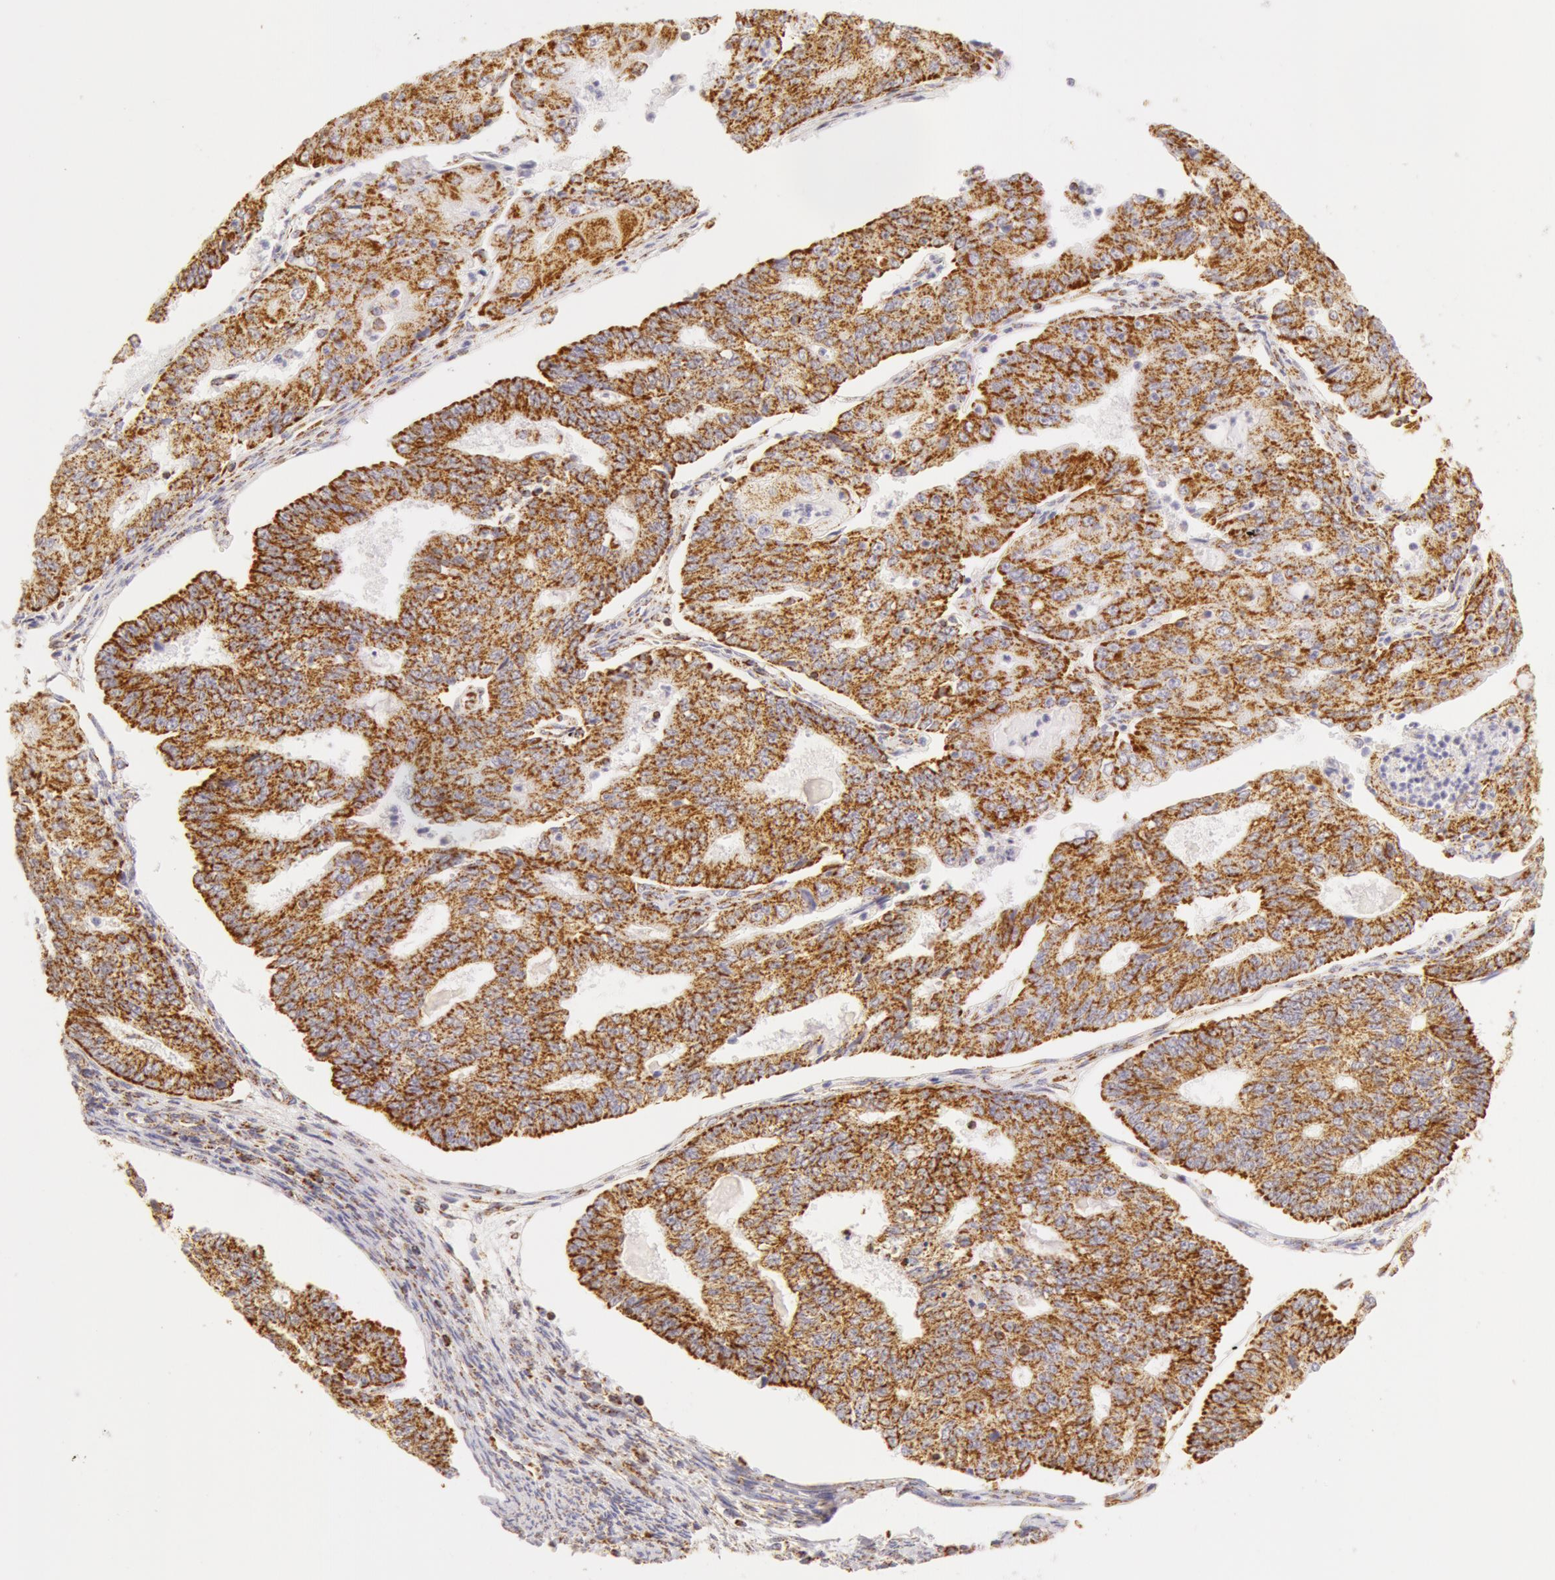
{"staining": {"intensity": "moderate", "quantity": ">75%", "location": "cytoplasmic/membranous"}, "tissue": "endometrial cancer", "cell_type": "Tumor cells", "image_type": "cancer", "snomed": [{"axis": "morphology", "description": "Adenocarcinoma, NOS"}, {"axis": "topography", "description": "Endometrium"}], "caption": "IHC photomicrograph of neoplastic tissue: human endometrial cancer stained using immunohistochemistry (IHC) exhibits medium levels of moderate protein expression localized specifically in the cytoplasmic/membranous of tumor cells, appearing as a cytoplasmic/membranous brown color.", "gene": "ATP5F1B", "patient": {"sex": "female", "age": 56}}